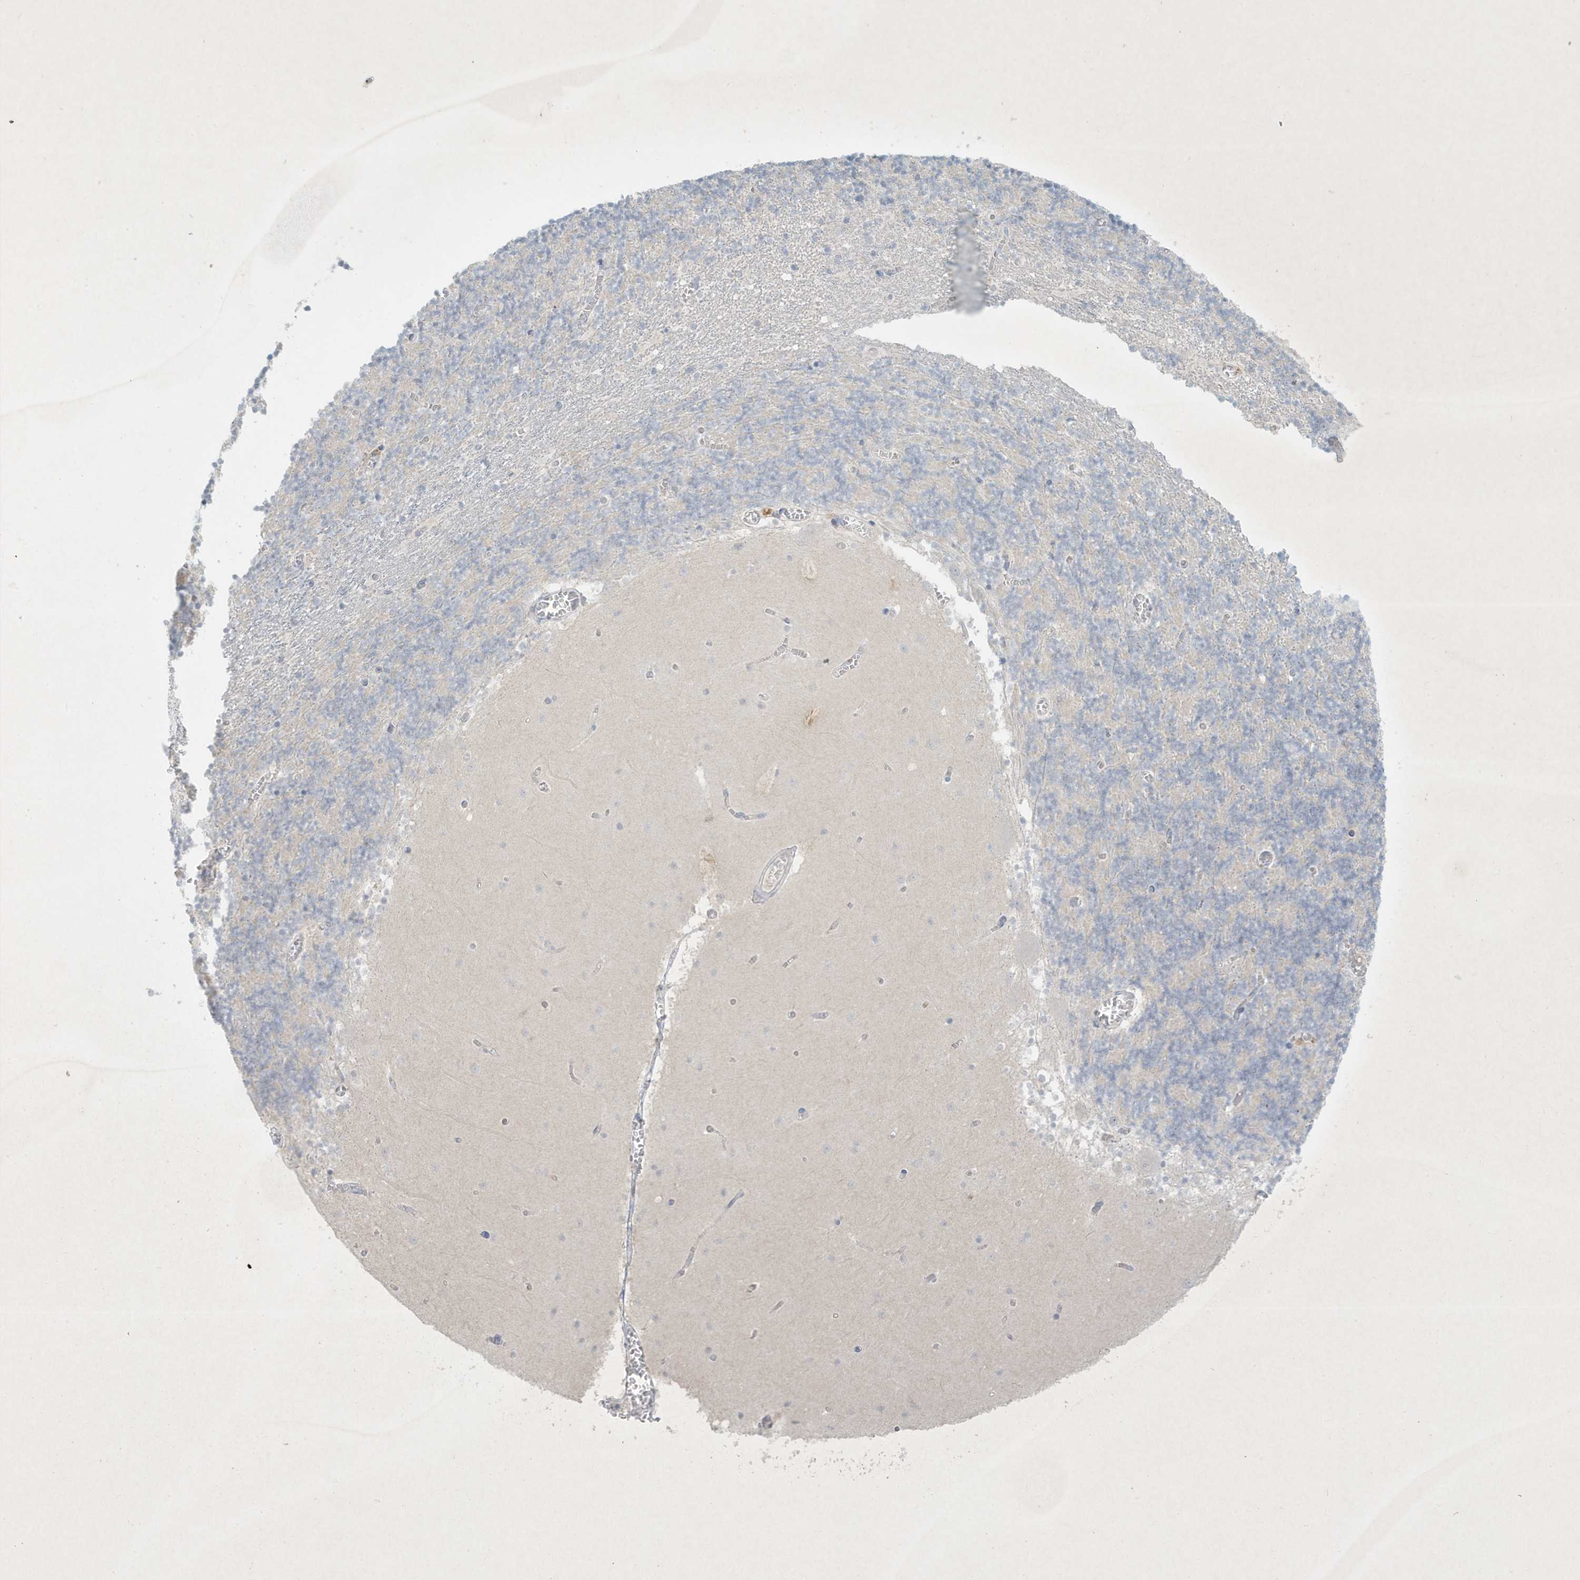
{"staining": {"intensity": "negative", "quantity": "none", "location": "none"}, "tissue": "cerebellum", "cell_type": "Cells in granular layer", "image_type": "normal", "snomed": [{"axis": "morphology", "description": "Normal tissue, NOS"}, {"axis": "topography", "description": "Cerebellum"}], "caption": "This is a histopathology image of IHC staining of normal cerebellum, which shows no expression in cells in granular layer.", "gene": "CCDC24", "patient": {"sex": "female", "age": 28}}